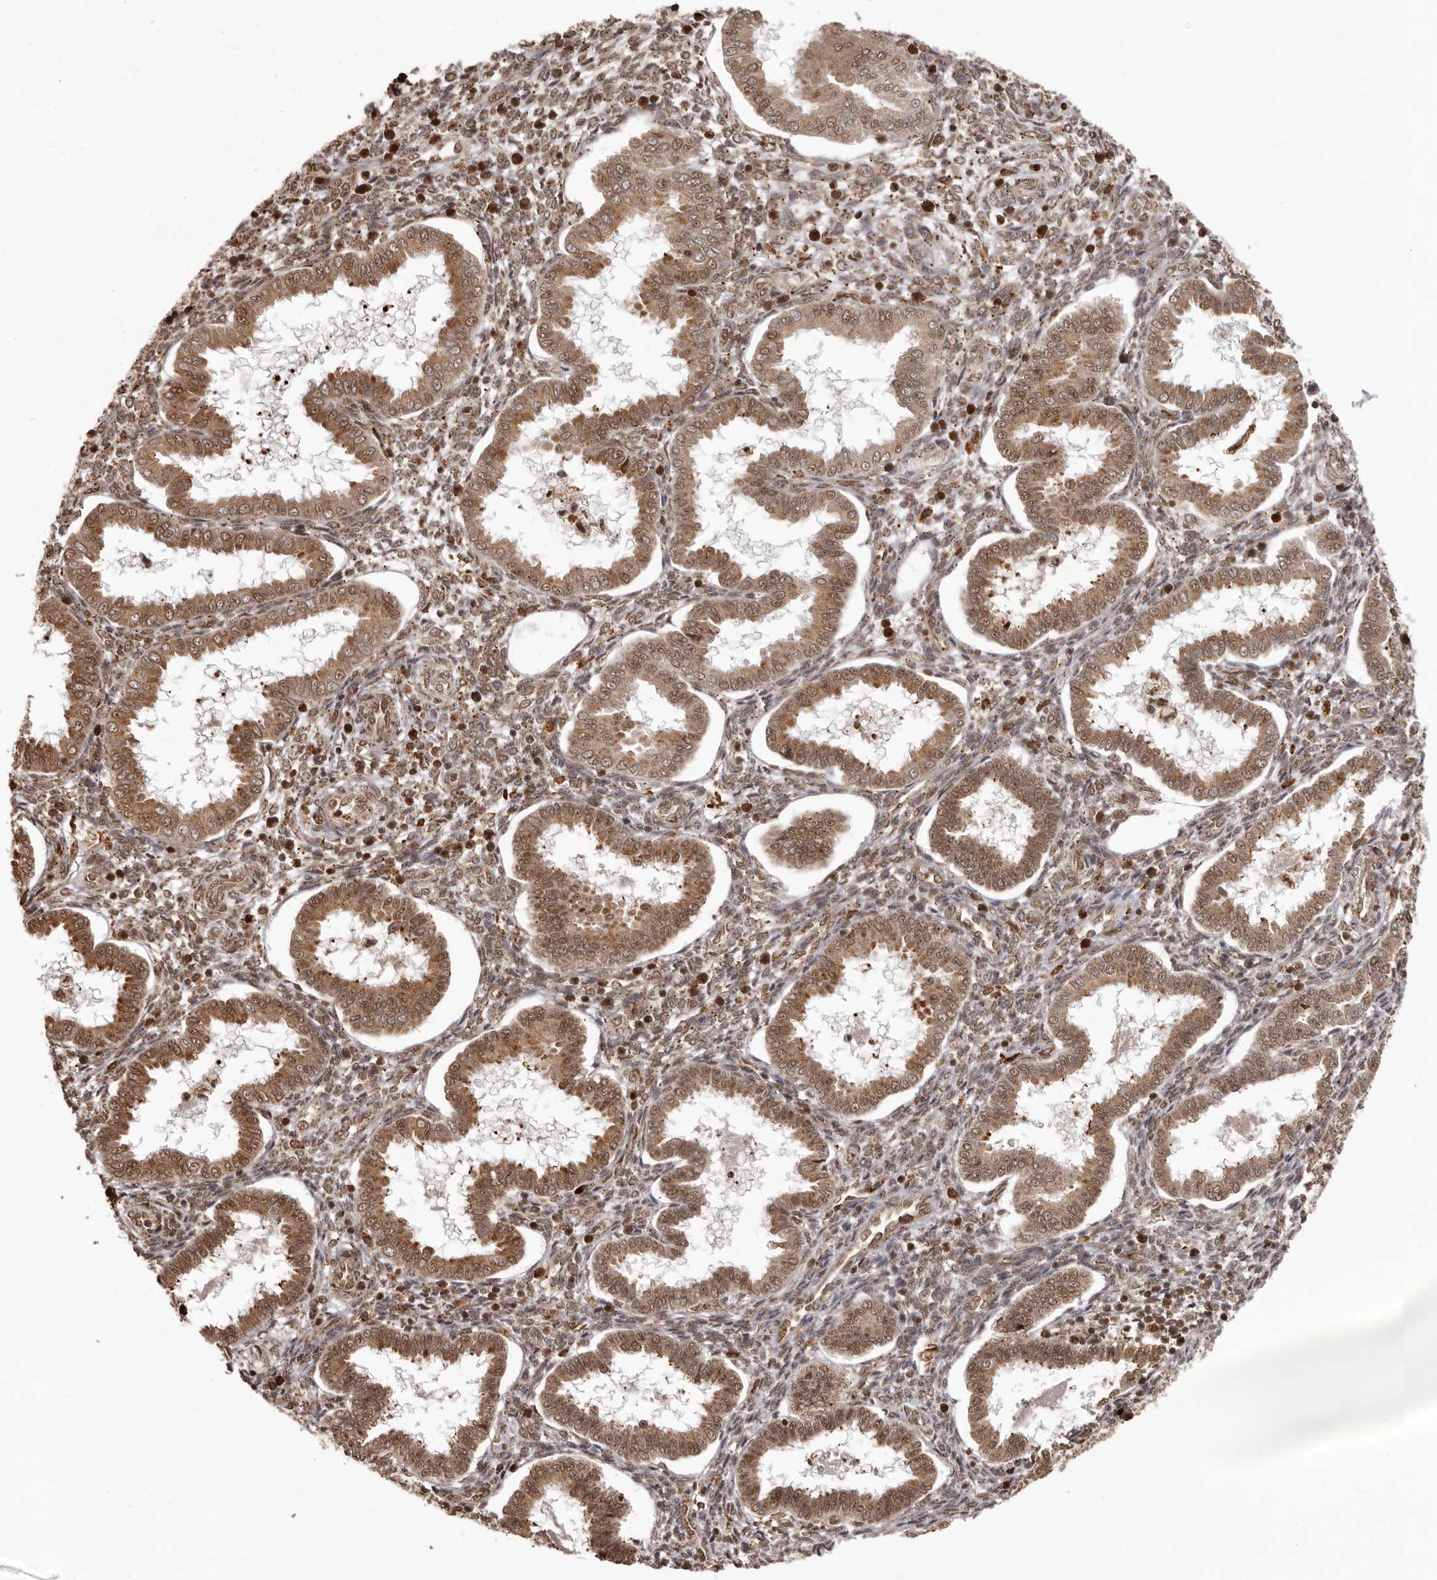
{"staining": {"intensity": "moderate", "quantity": ">75%", "location": "nuclear"}, "tissue": "endometrium", "cell_type": "Cells in endometrial stroma", "image_type": "normal", "snomed": [{"axis": "morphology", "description": "Normal tissue, NOS"}, {"axis": "topography", "description": "Endometrium"}], "caption": "Brown immunohistochemical staining in benign endometrium exhibits moderate nuclear positivity in approximately >75% of cells in endometrial stroma.", "gene": "IL32", "patient": {"sex": "female", "age": 24}}